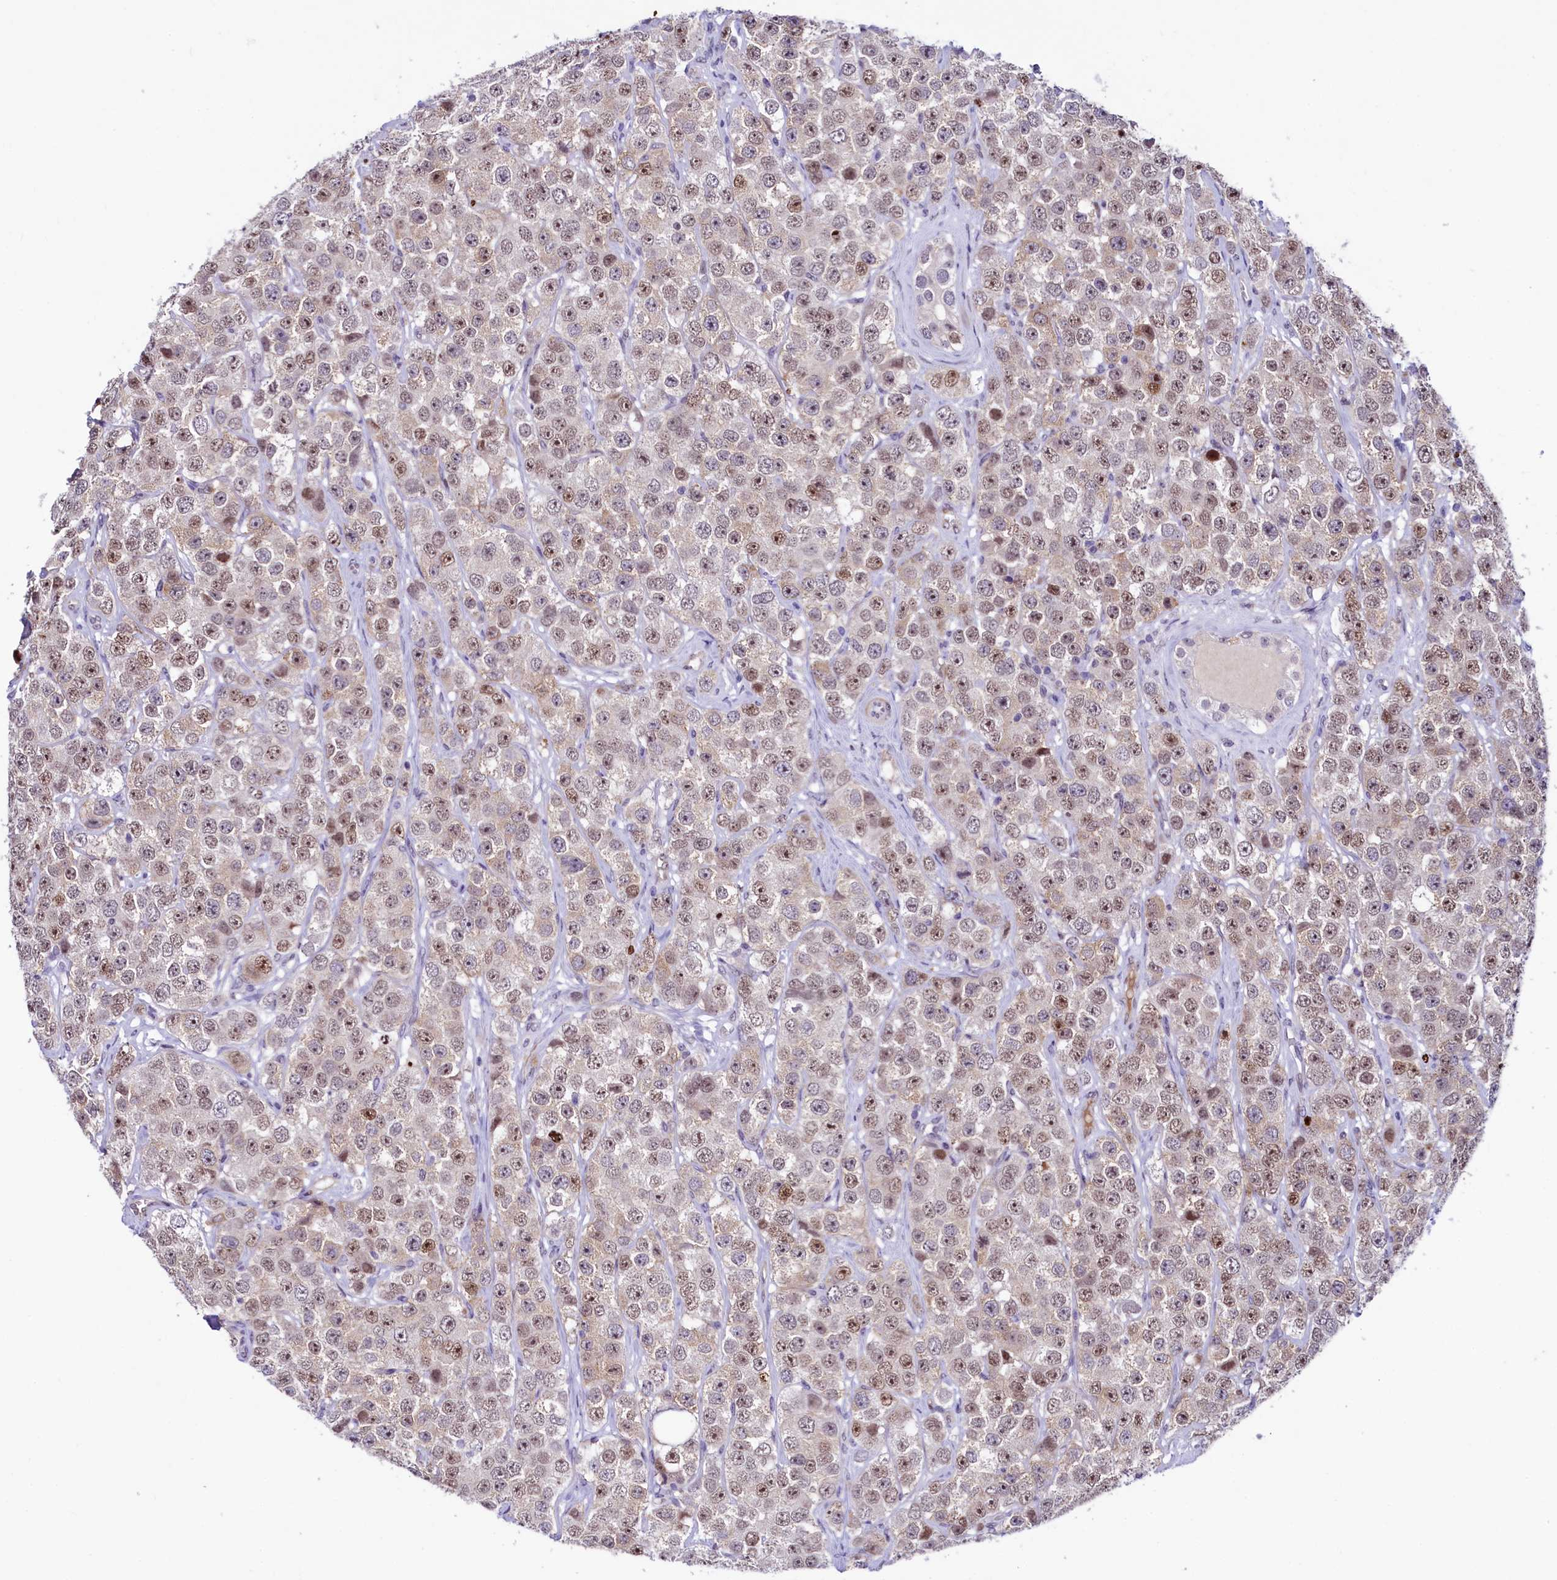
{"staining": {"intensity": "moderate", "quantity": ">75%", "location": "nuclear"}, "tissue": "testis cancer", "cell_type": "Tumor cells", "image_type": "cancer", "snomed": [{"axis": "morphology", "description": "Seminoma, NOS"}, {"axis": "topography", "description": "Testis"}], "caption": "Immunohistochemistry (IHC) image of neoplastic tissue: testis cancer stained using immunohistochemistry reveals medium levels of moderate protein expression localized specifically in the nuclear of tumor cells, appearing as a nuclear brown color.", "gene": "LEUTX", "patient": {"sex": "male", "age": 28}}